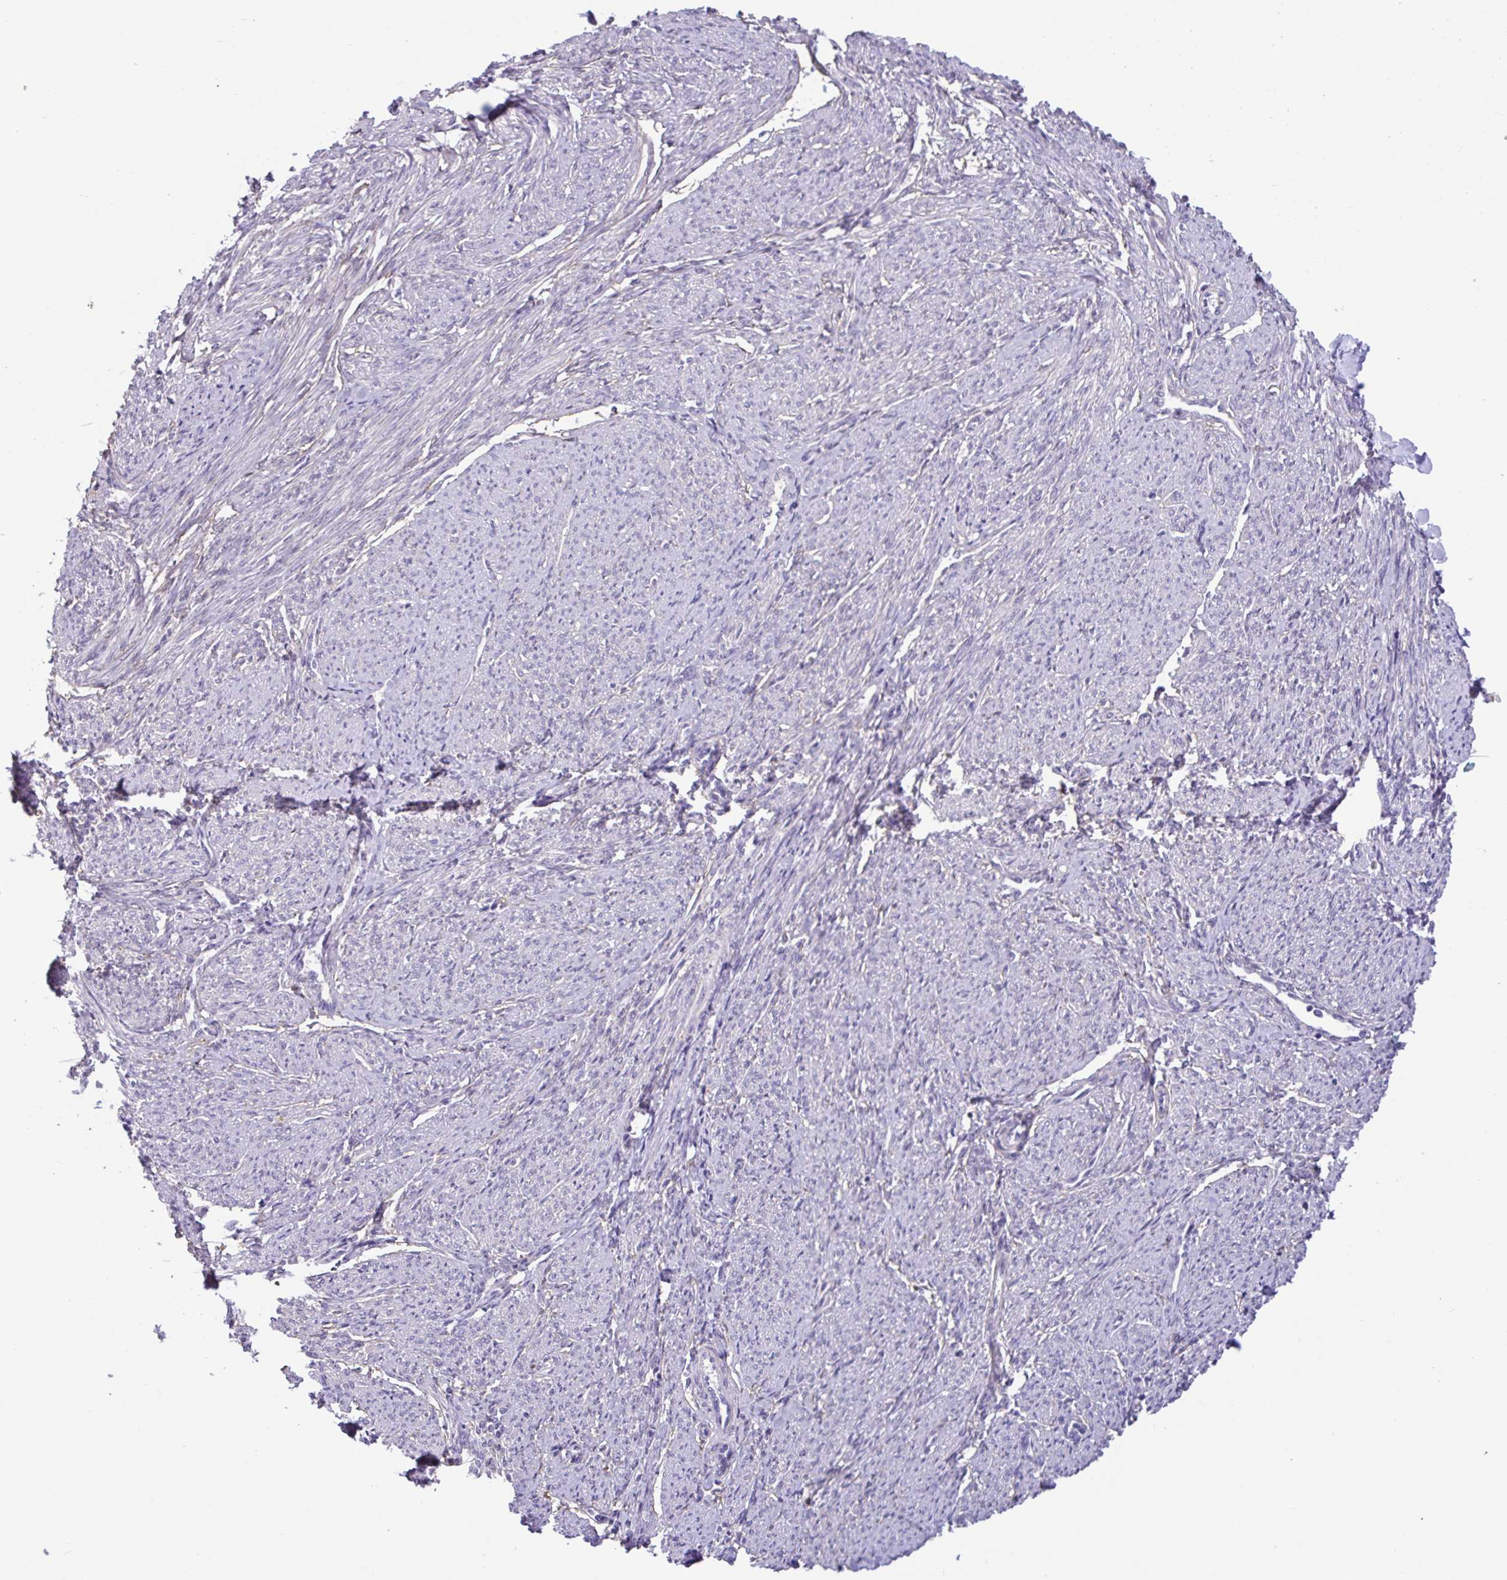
{"staining": {"intensity": "weak", "quantity": "25%-75%", "location": "nuclear"}, "tissue": "smooth muscle", "cell_type": "Smooth muscle cells", "image_type": "normal", "snomed": [{"axis": "morphology", "description": "Normal tissue, NOS"}, {"axis": "topography", "description": "Smooth muscle"}], "caption": "Benign smooth muscle shows weak nuclear staining in approximately 25%-75% of smooth muscle cells.", "gene": "MXRA8", "patient": {"sex": "female", "age": 65}}